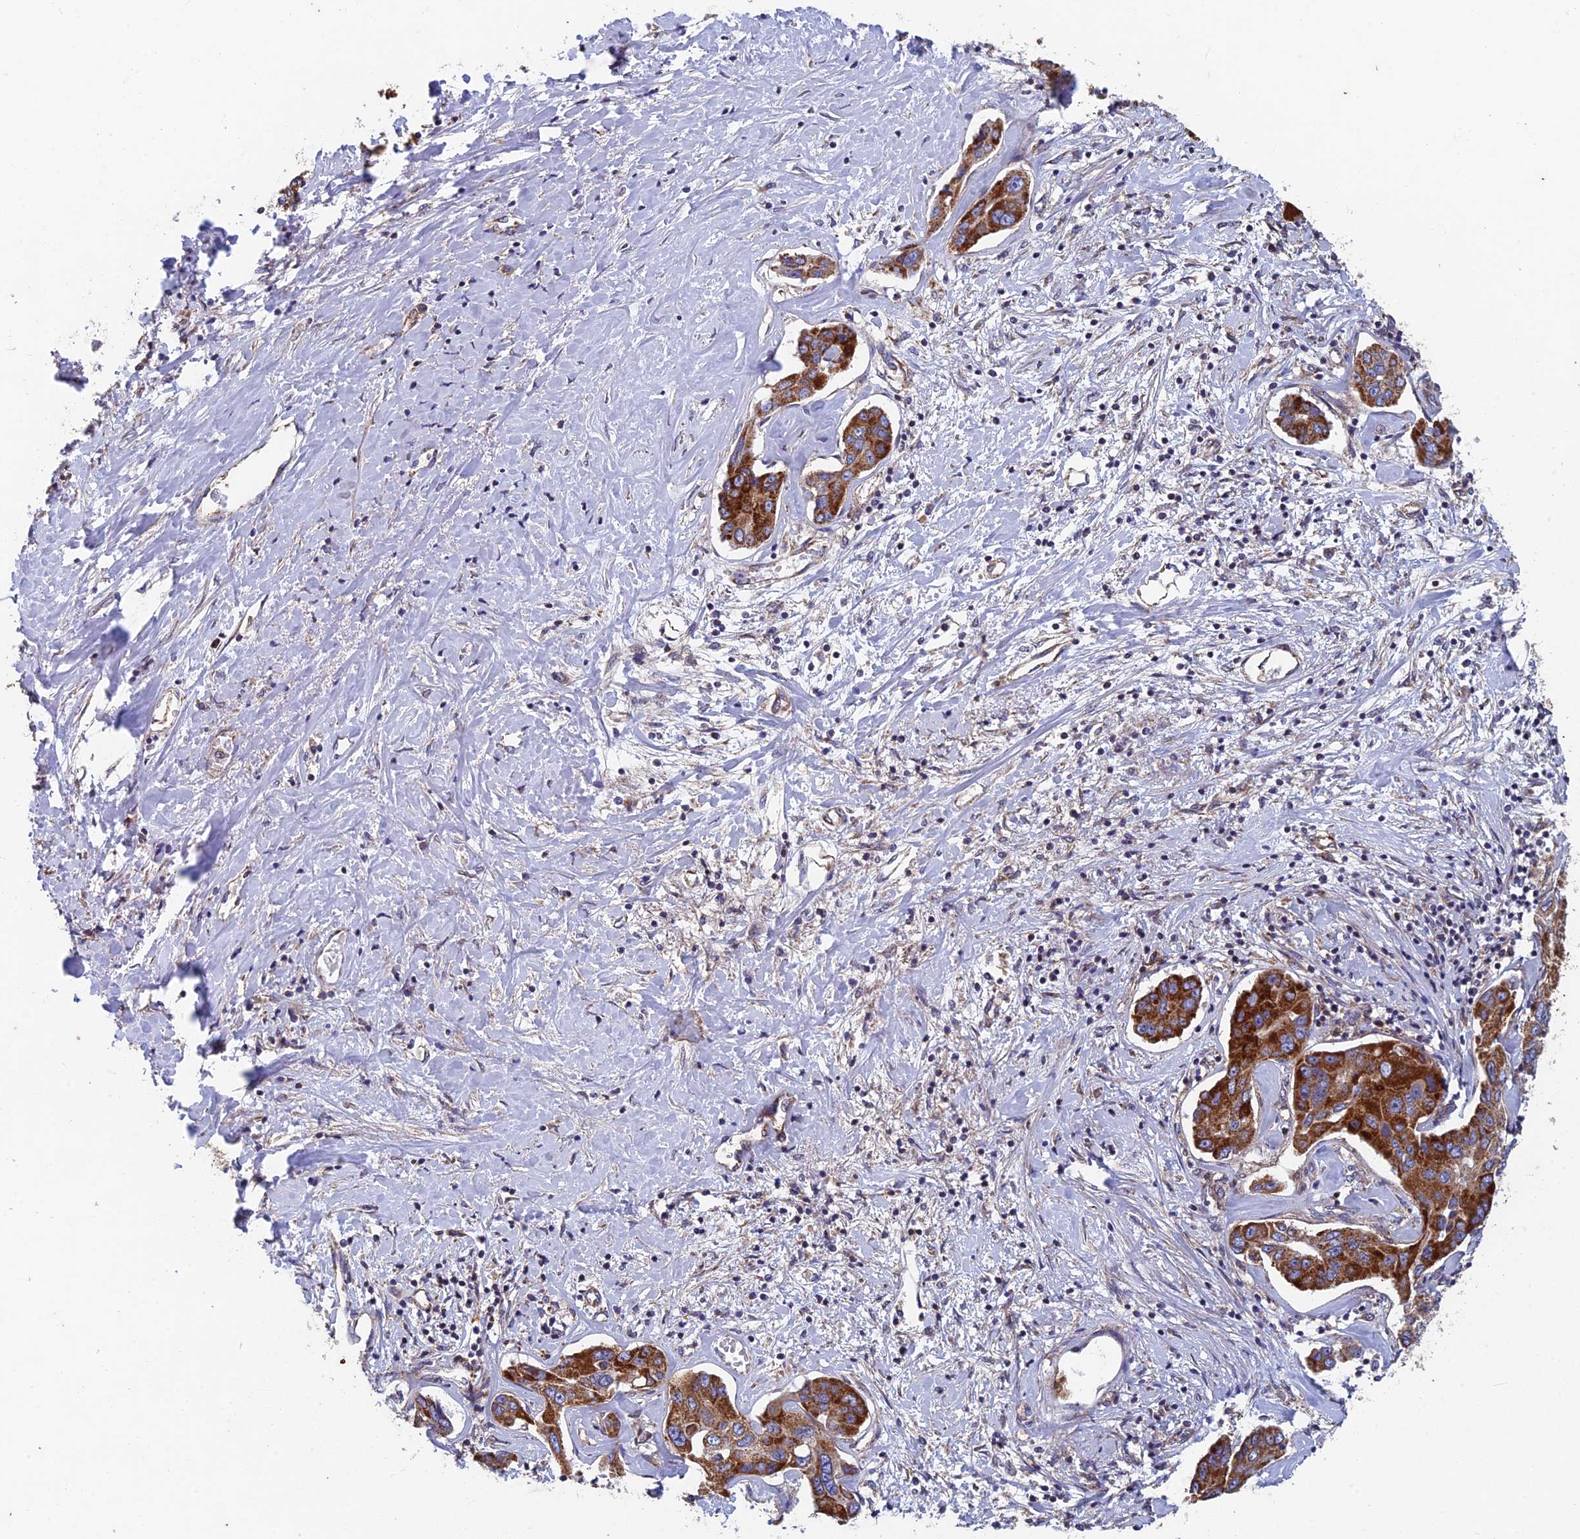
{"staining": {"intensity": "strong", "quantity": ">75%", "location": "cytoplasmic/membranous"}, "tissue": "liver cancer", "cell_type": "Tumor cells", "image_type": "cancer", "snomed": [{"axis": "morphology", "description": "Cholangiocarcinoma"}, {"axis": "topography", "description": "Liver"}], "caption": "IHC histopathology image of neoplastic tissue: human liver cancer (cholangiocarcinoma) stained using immunohistochemistry displays high levels of strong protein expression localized specifically in the cytoplasmic/membranous of tumor cells, appearing as a cytoplasmic/membranous brown color.", "gene": "MRPS9", "patient": {"sex": "male", "age": 59}}